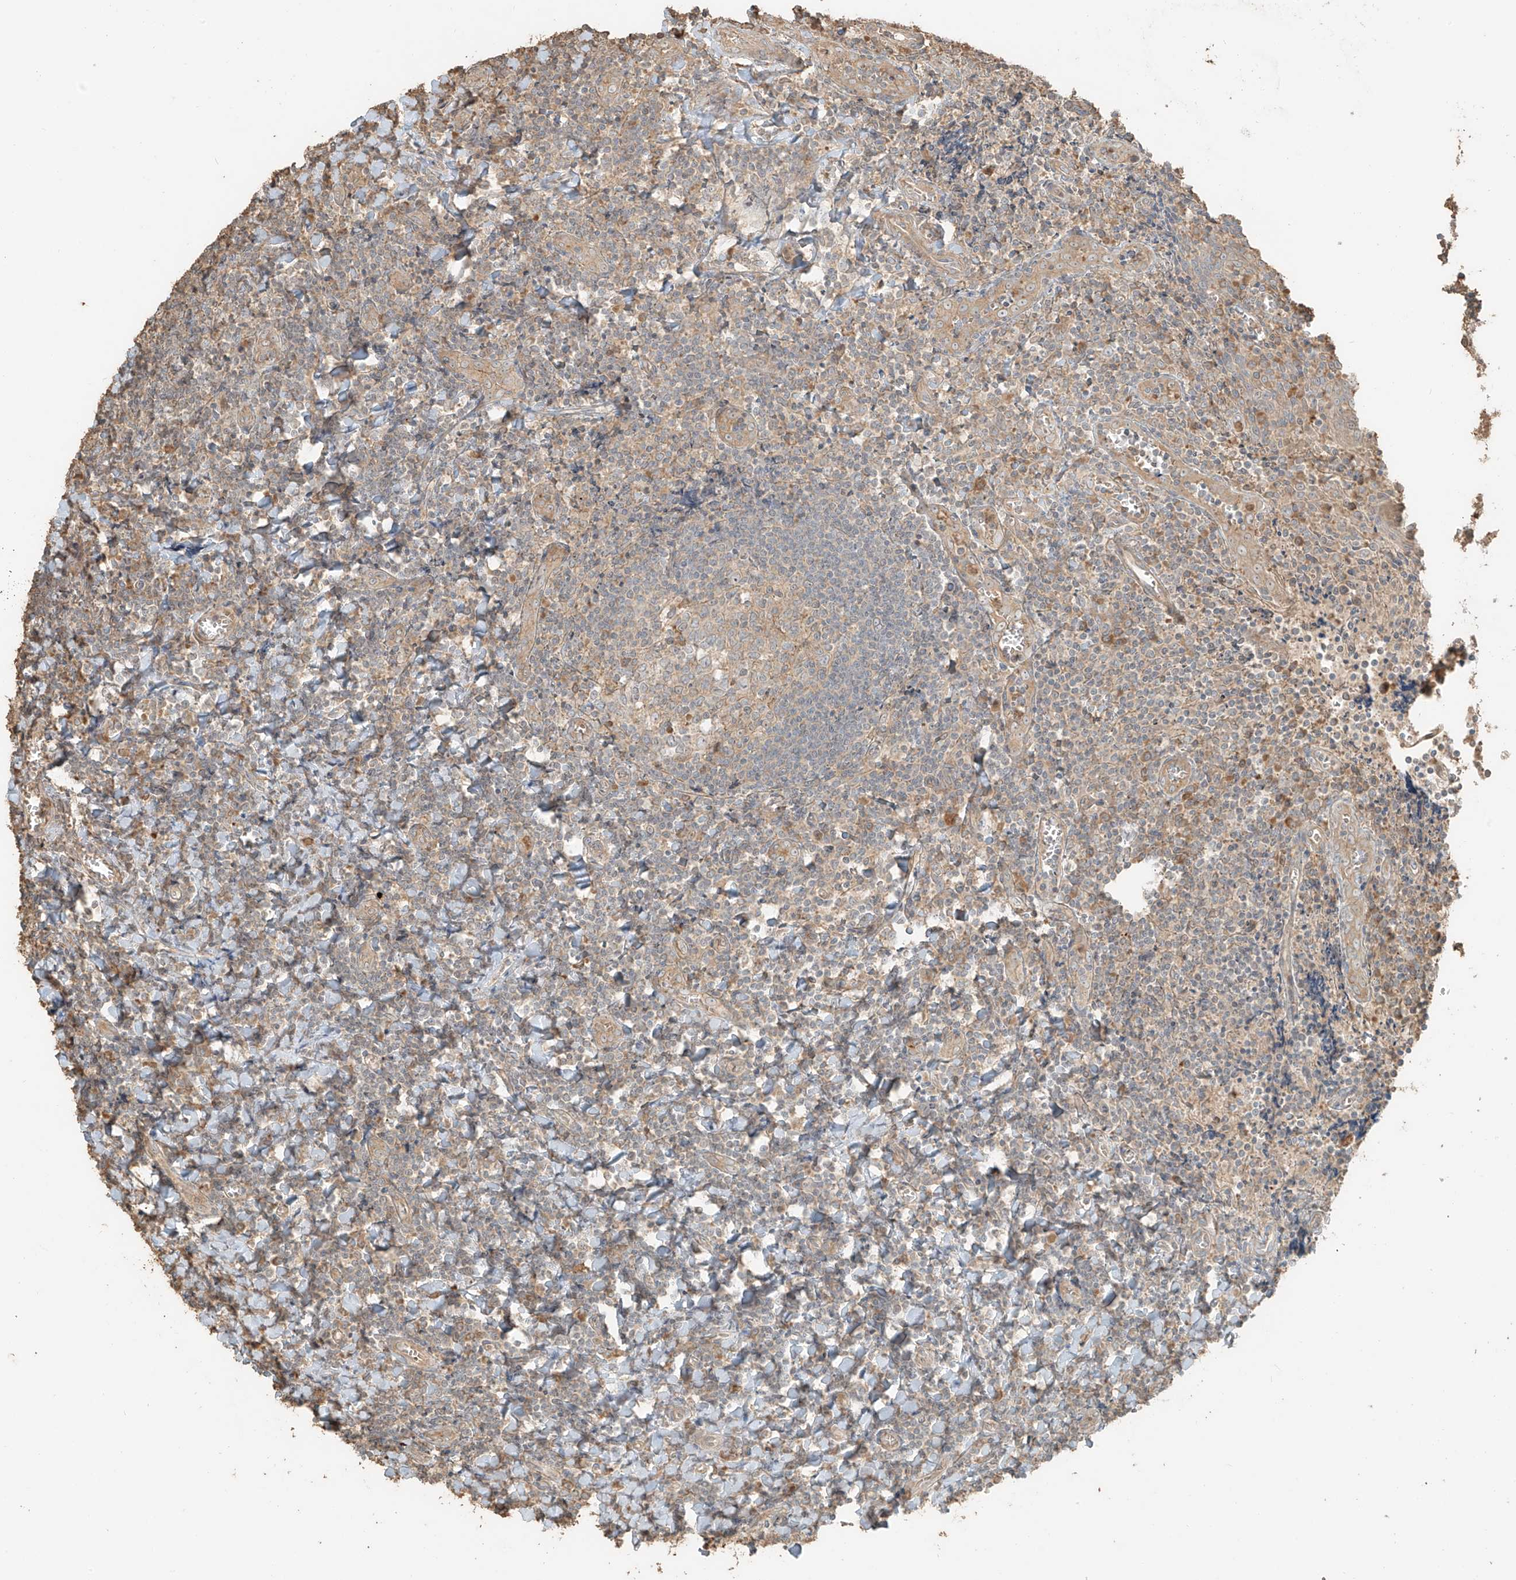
{"staining": {"intensity": "negative", "quantity": "none", "location": "none"}, "tissue": "tonsil", "cell_type": "Germinal center cells", "image_type": "normal", "snomed": [{"axis": "morphology", "description": "Normal tissue, NOS"}, {"axis": "topography", "description": "Tonsil"}], "caption": "Immunohistochemical staining of benign tonsil demonstrates no significant expression in germinal center cells. (Brightfield microscopy of DAB immunohistochemistry (IHC) at high magnification).", "gene": "RFTN2", "patient": {"sex": "male", "age": 27}}